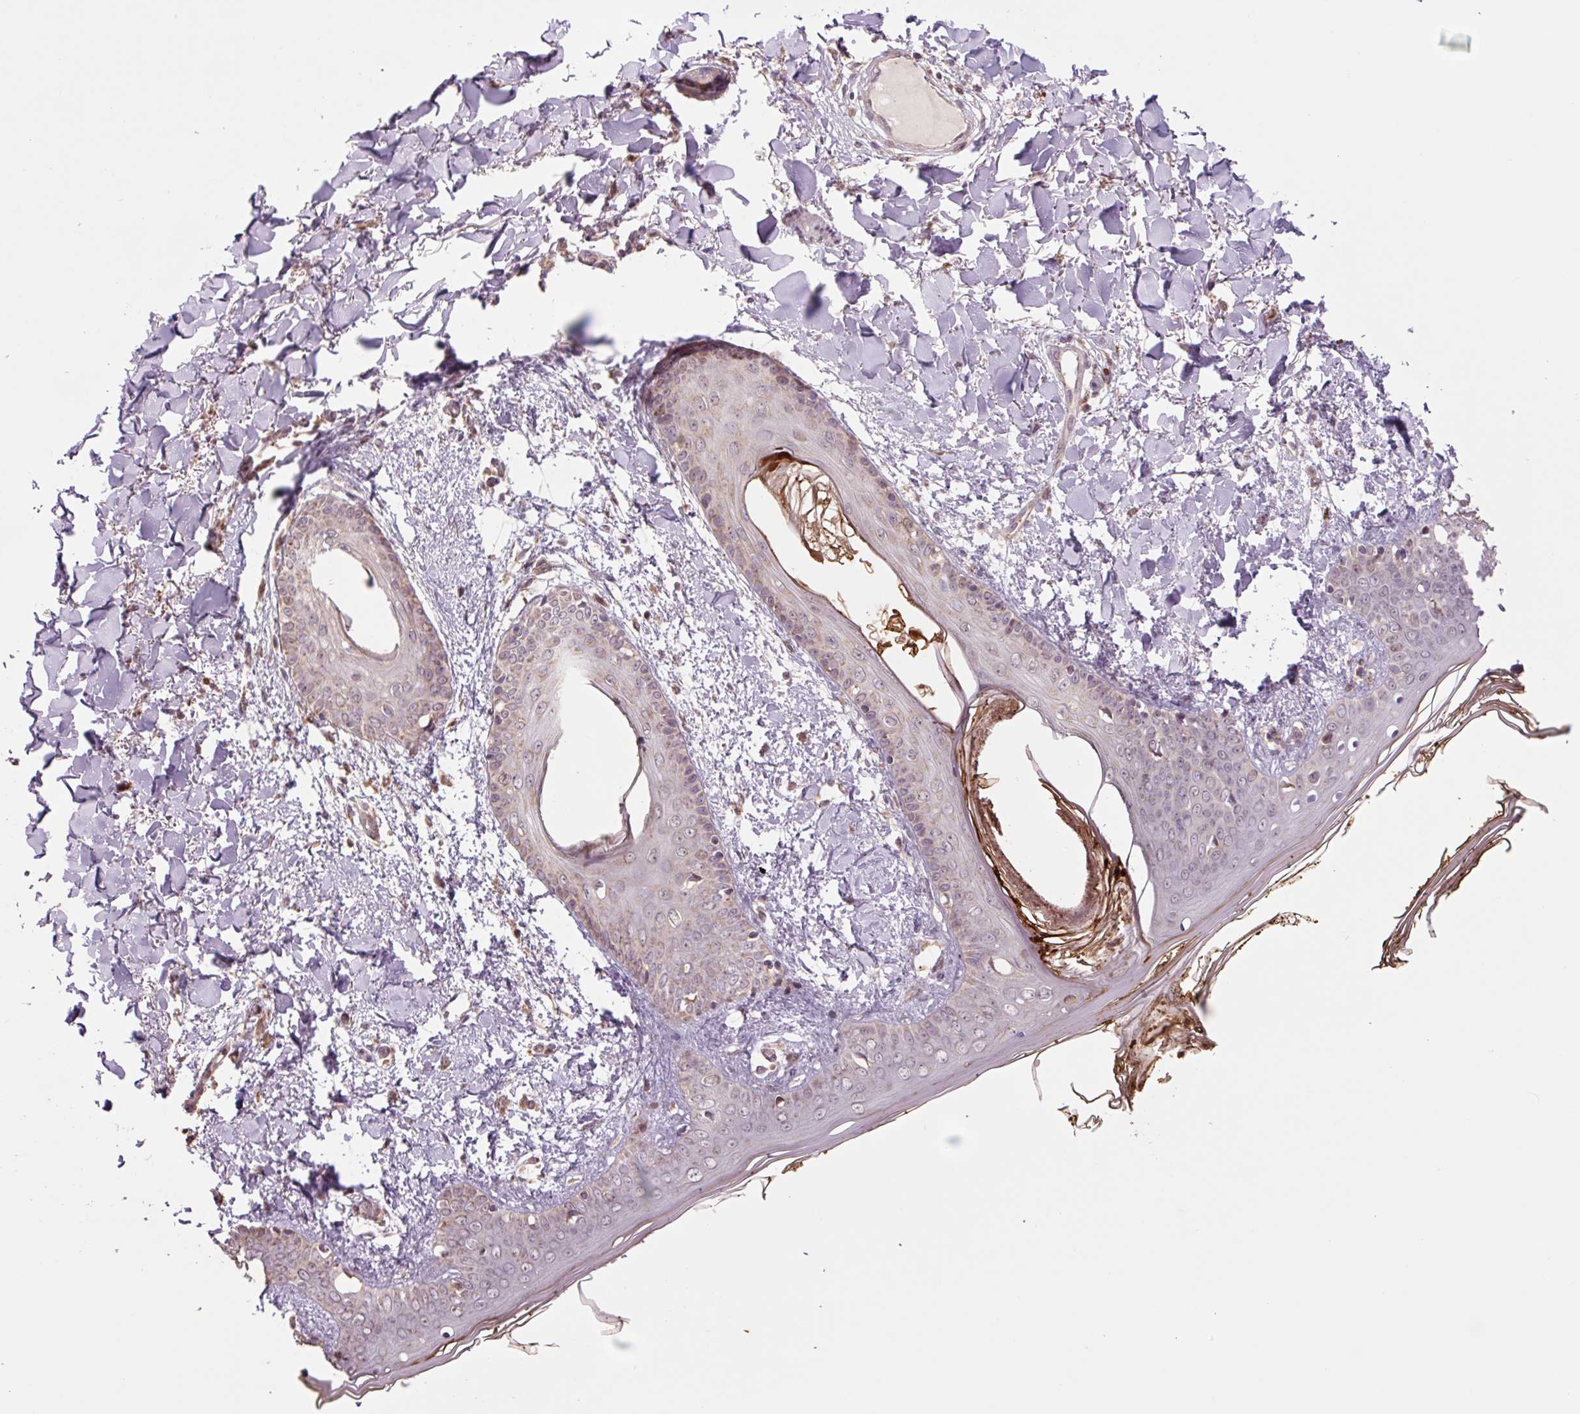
{"staining": {"intensity": "weak", "quantity": "25%-75%", "location": "cytoplasmic/membranous"}, "tissue": "skin", "cell_type": "Fibroblasts", "image_type": "normal", "snomed": [{"axis": "morphology", "description": "Normal tissue, NOS"}, {"axis": "topography", "description": "Skin"}], "caption": "Immunohistochemistry photomicrograph of normal human skin stained for a protein (brown), which shows low levels of weak cytoplasmic/membranous staining in about 25%-75% of fibroblasts.", "gene": "TMEM160", "patient": {"sex": "female", "age": 34}}